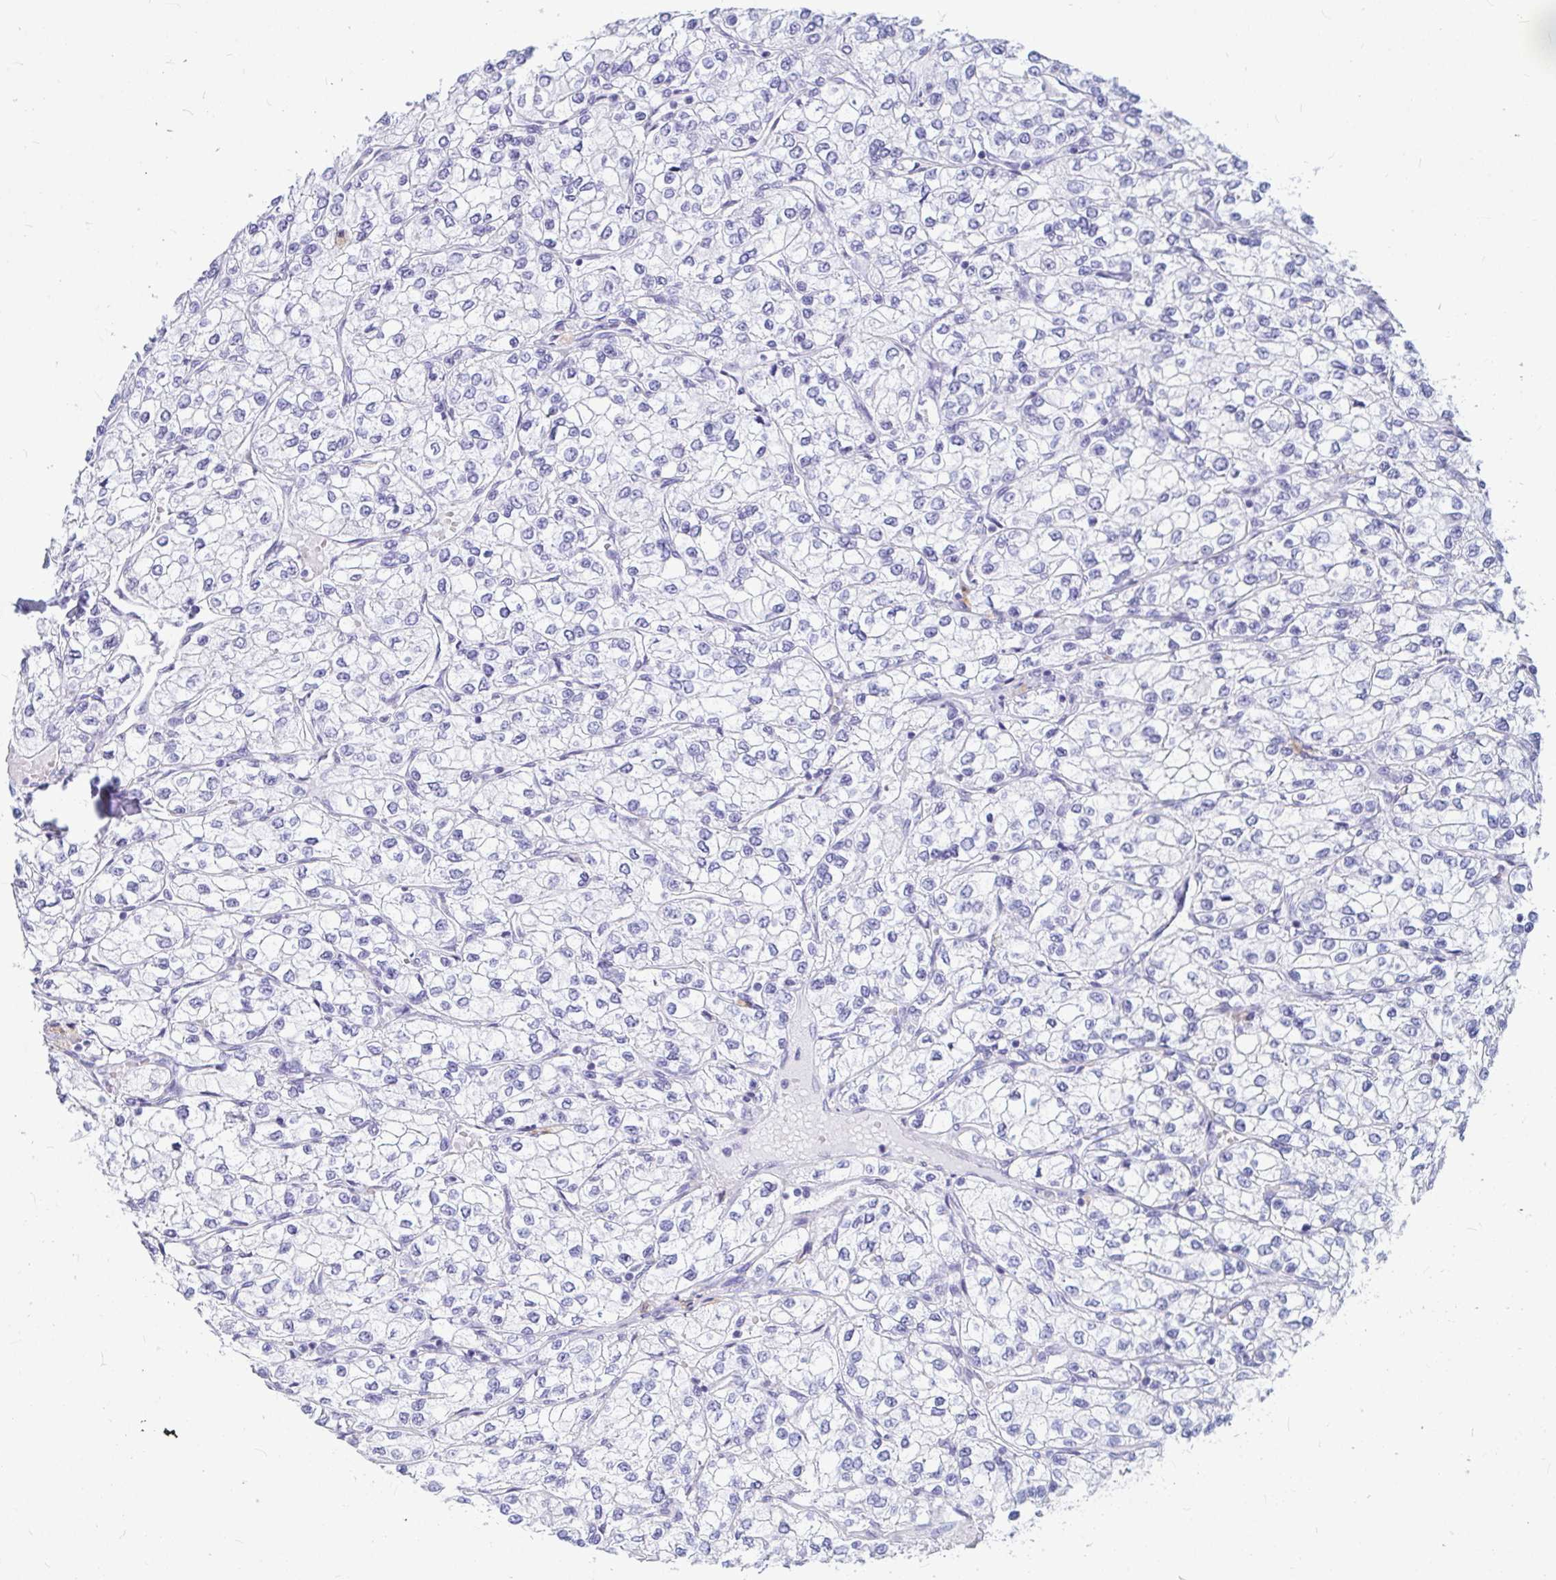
{"staining": {"intensity": "negative", "quantity": "none", "location": "none"}, "tissue": "renal cancer", "cell_type": "Tumor cells", "image_type": "cancer", "snomed": [{"axis": "morphology", "description": "Adenocarcinoma, NOS"}, {"axis": "topography", "description": "Kidney"}], "caption": "High magnification brightfield microscopy of renal cancer (adenocarcinoma) stained with DAB (3,3'-diaminobenzidine) (brown) and counterstained with hematoxylin (blue): tumor cells show no significant positivity.", "gene": "OR5J2", "patient": {"sex": "male", "age": 80}}